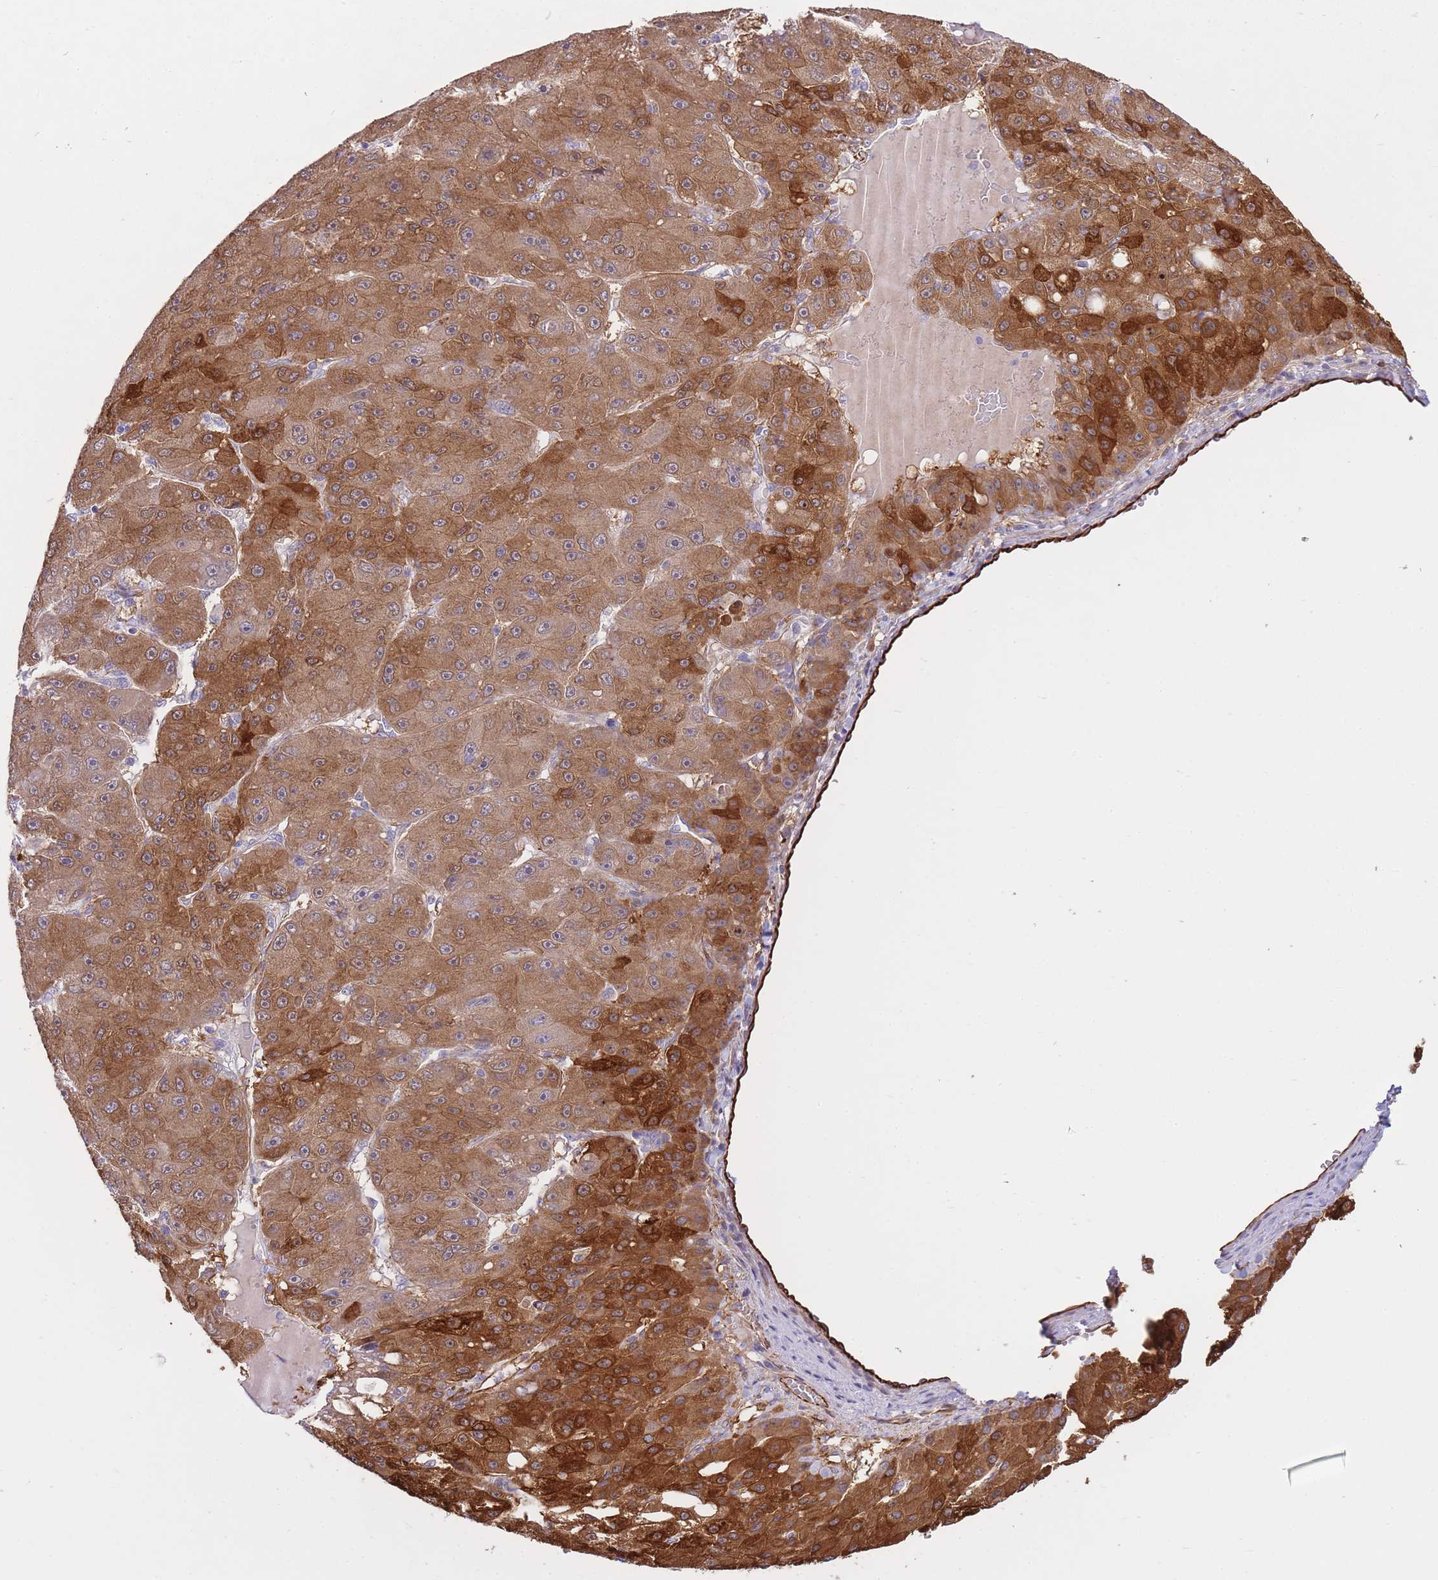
{"staining": {"intensity": "strong", "quantity": ">75%", "location": "cytoplasmic/membranous"}, "tissue": "liver cancer", "cell_type": "Tumor cells", "image_type": "cancer", "snomed": [{"axis": "morphology", "description": "Carcinoma, Hepatocellular, NOS"}, {"axis": "topography", "description": "Liver"}], "caption": "About >75% of tumor cells in hepatocellular carcinoma (liver) reveal strong cytoplasmic/membranous protein staining as visualized by brown immunohistochemical staining.", "gene": "ECPAS", "patient": {"sex": "male", "age": 67}}